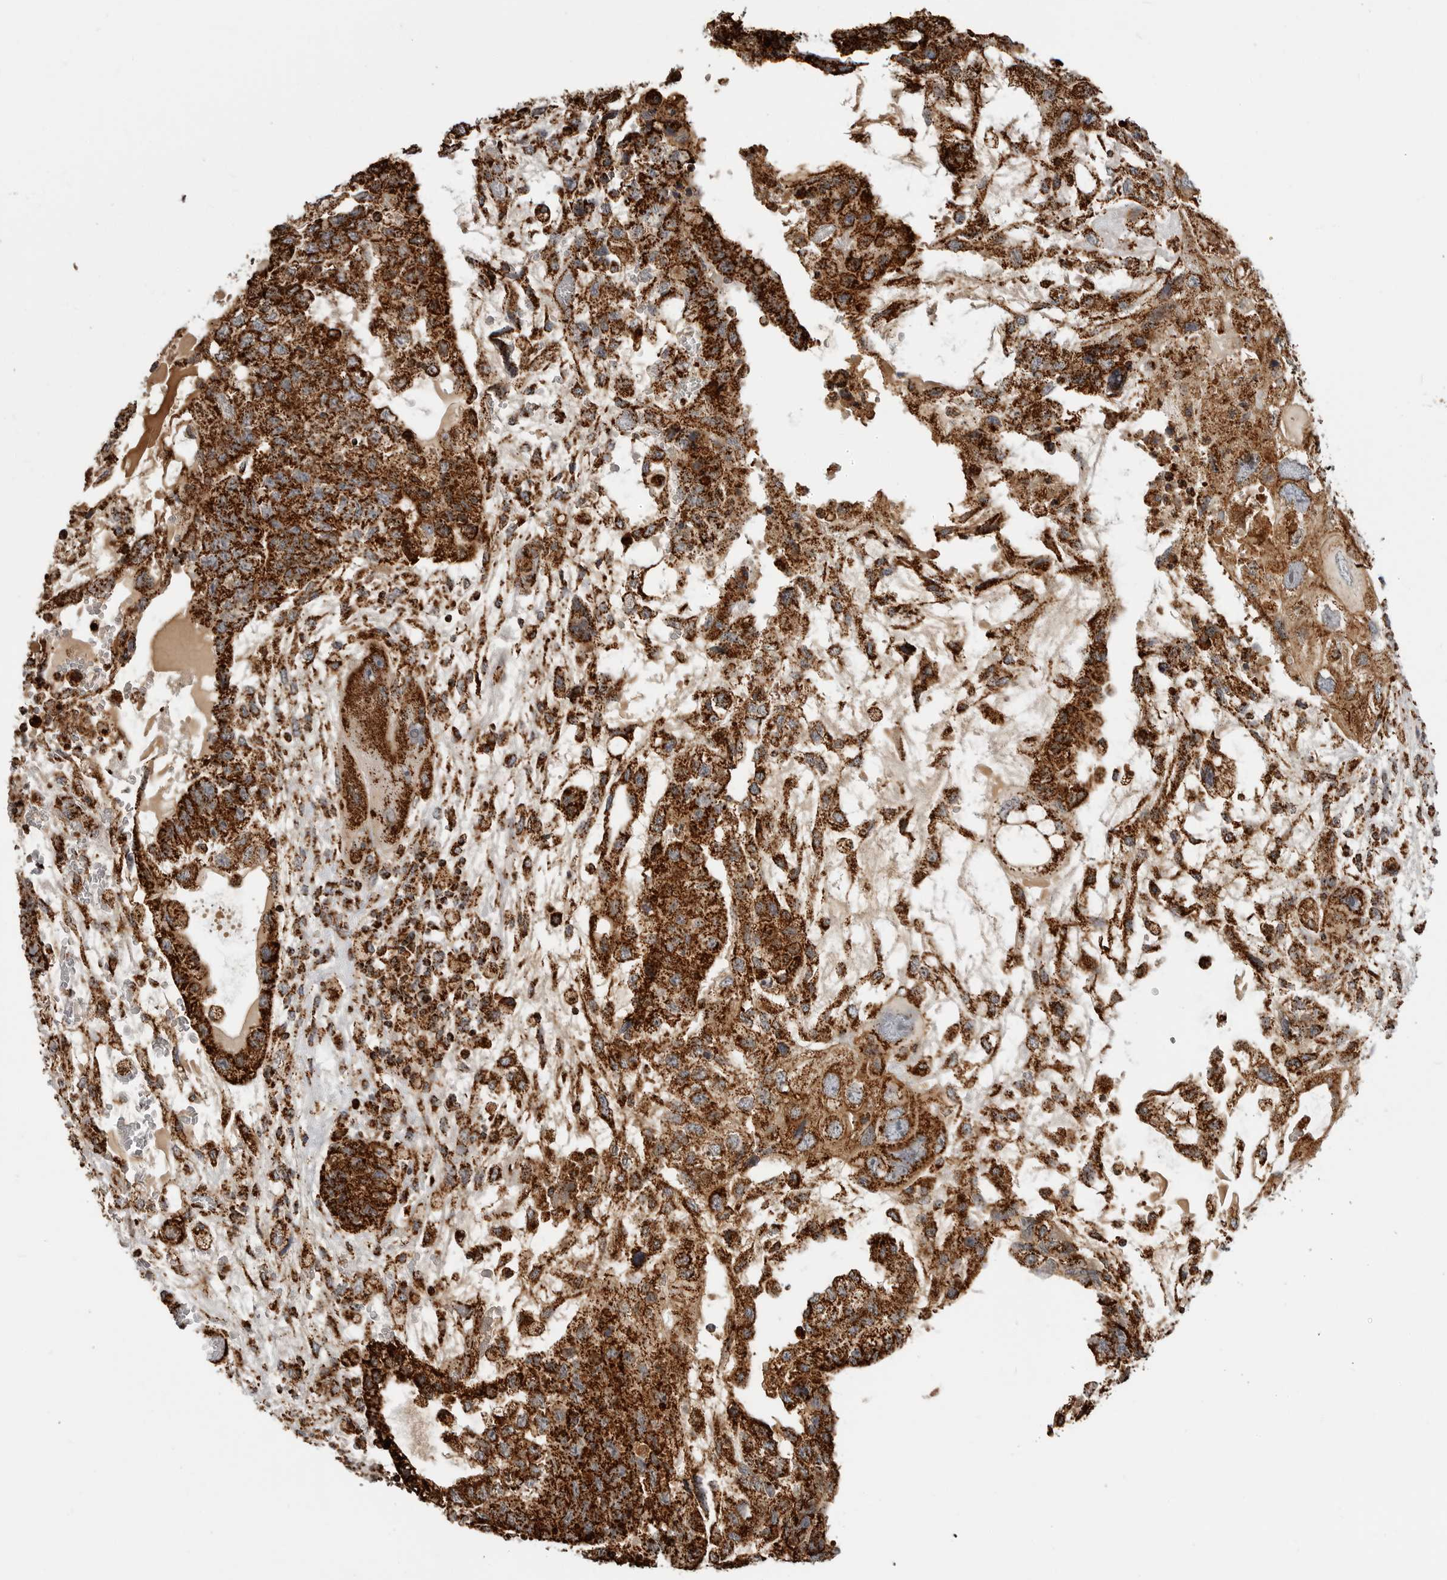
{"staining": {"intensity": "strong", "quantity": ">75%", "location": "cytoplasmic/membranous"}, "tissue": "testis cancer", "cell_type": "Tumor cells", "image_type": "cancer", "snomed": [{"axis": "morphology", "description": "Carcinoma, Embryonal, NOS"}, {"axis": "topography", "description": "Testis"}], "caption": "Tumor cells exhibit high levels of strong cytoplasmic/membranous positivity in approximately >75% of cells in human testis embryonal carcinoma.", "gene": "BMP2K", "patient": {"sex": "male", "age": 36}}